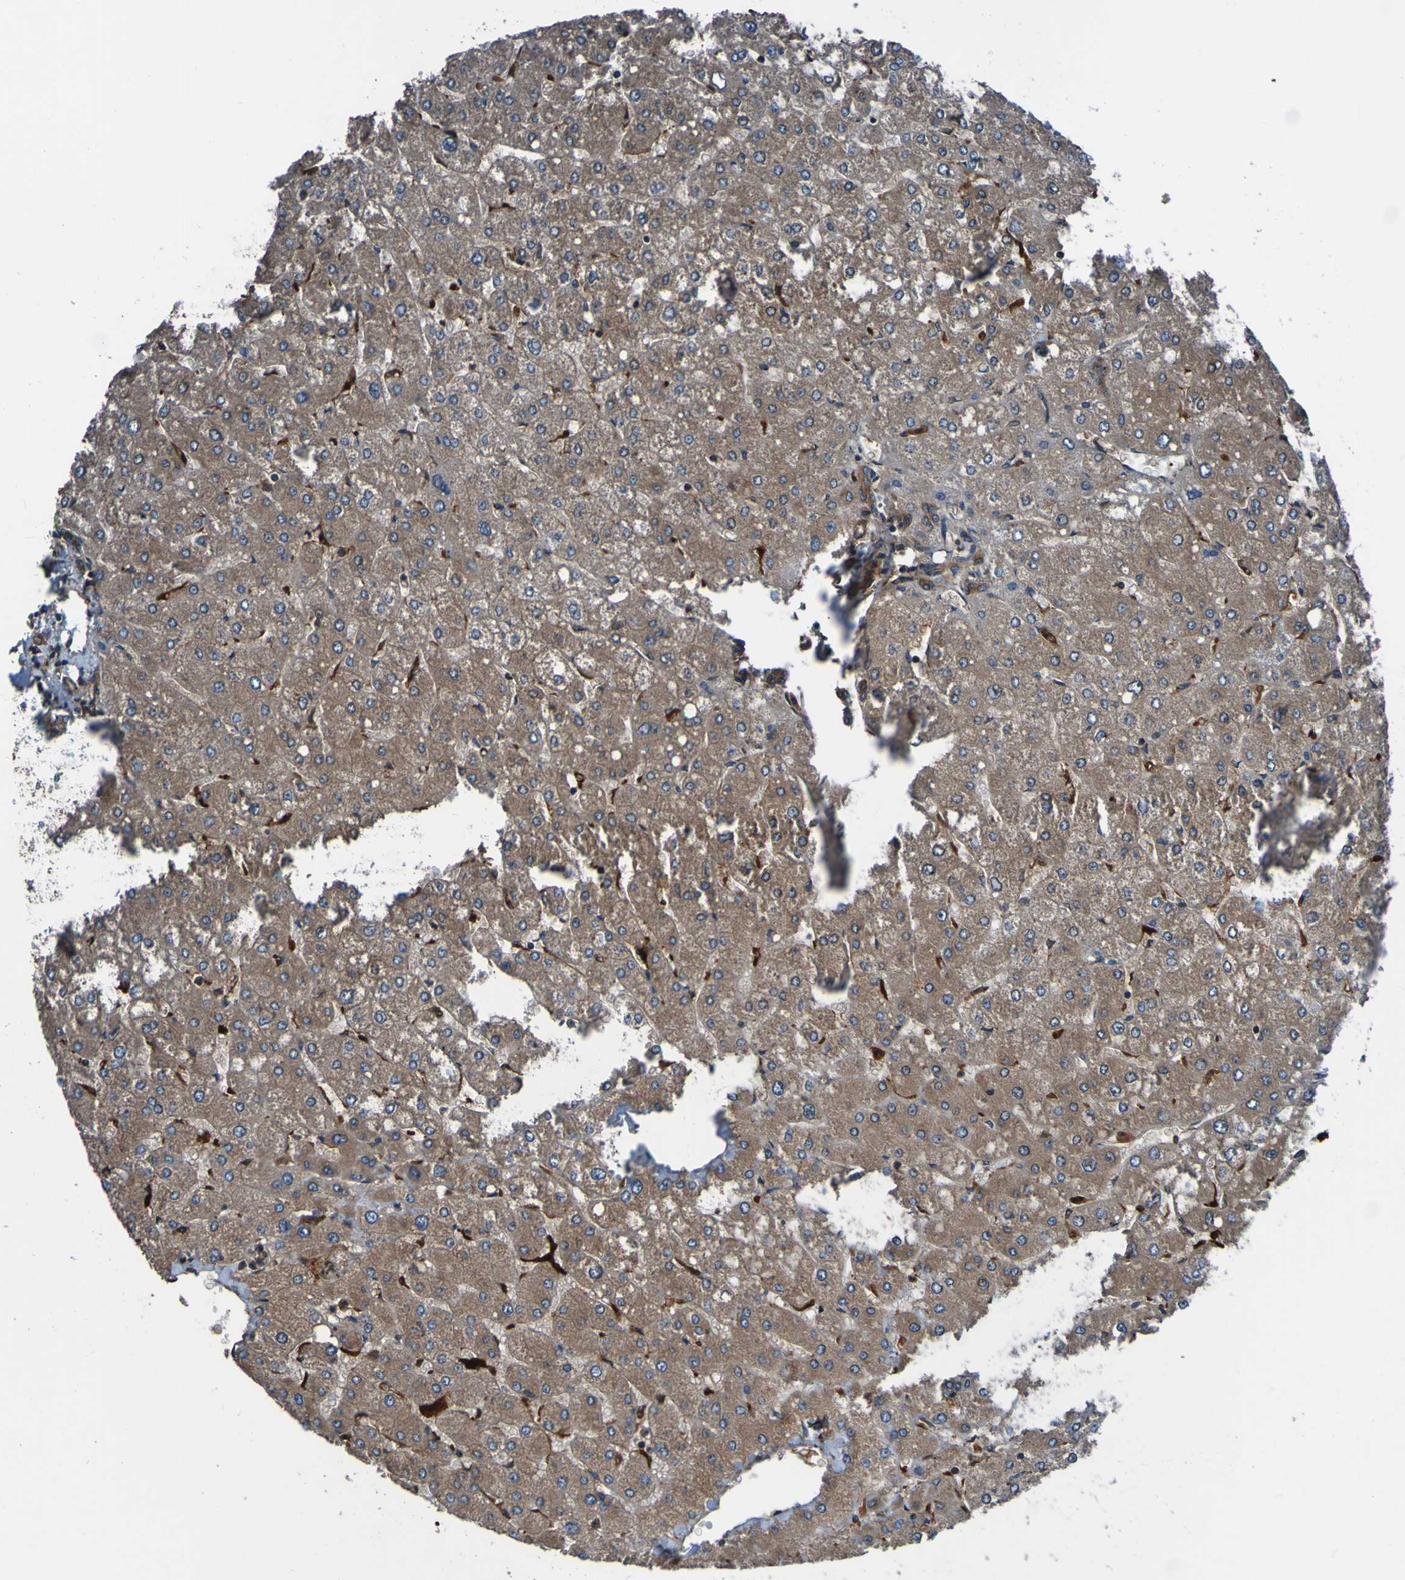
{"staining": {"intensity": "moderate", "quantity": ">75%", "location": "cytoplasmic/membranous"}, "tissue": "liver", "cell_type": "Hepatocytes", "image_type": "normal", "snomed": [{"axis": "morphology", "description": "Normal tissue, NOS"}, {"axis": "topography", "description": "Liver"}], "caption": "Protein expression analysis of benign liver exhibits moderate cytoplasmic/membranous staining in approximately >75% of hepatocytes.", "gene": "RAB5B", "patient": {"sex": "male", "age": 55}}